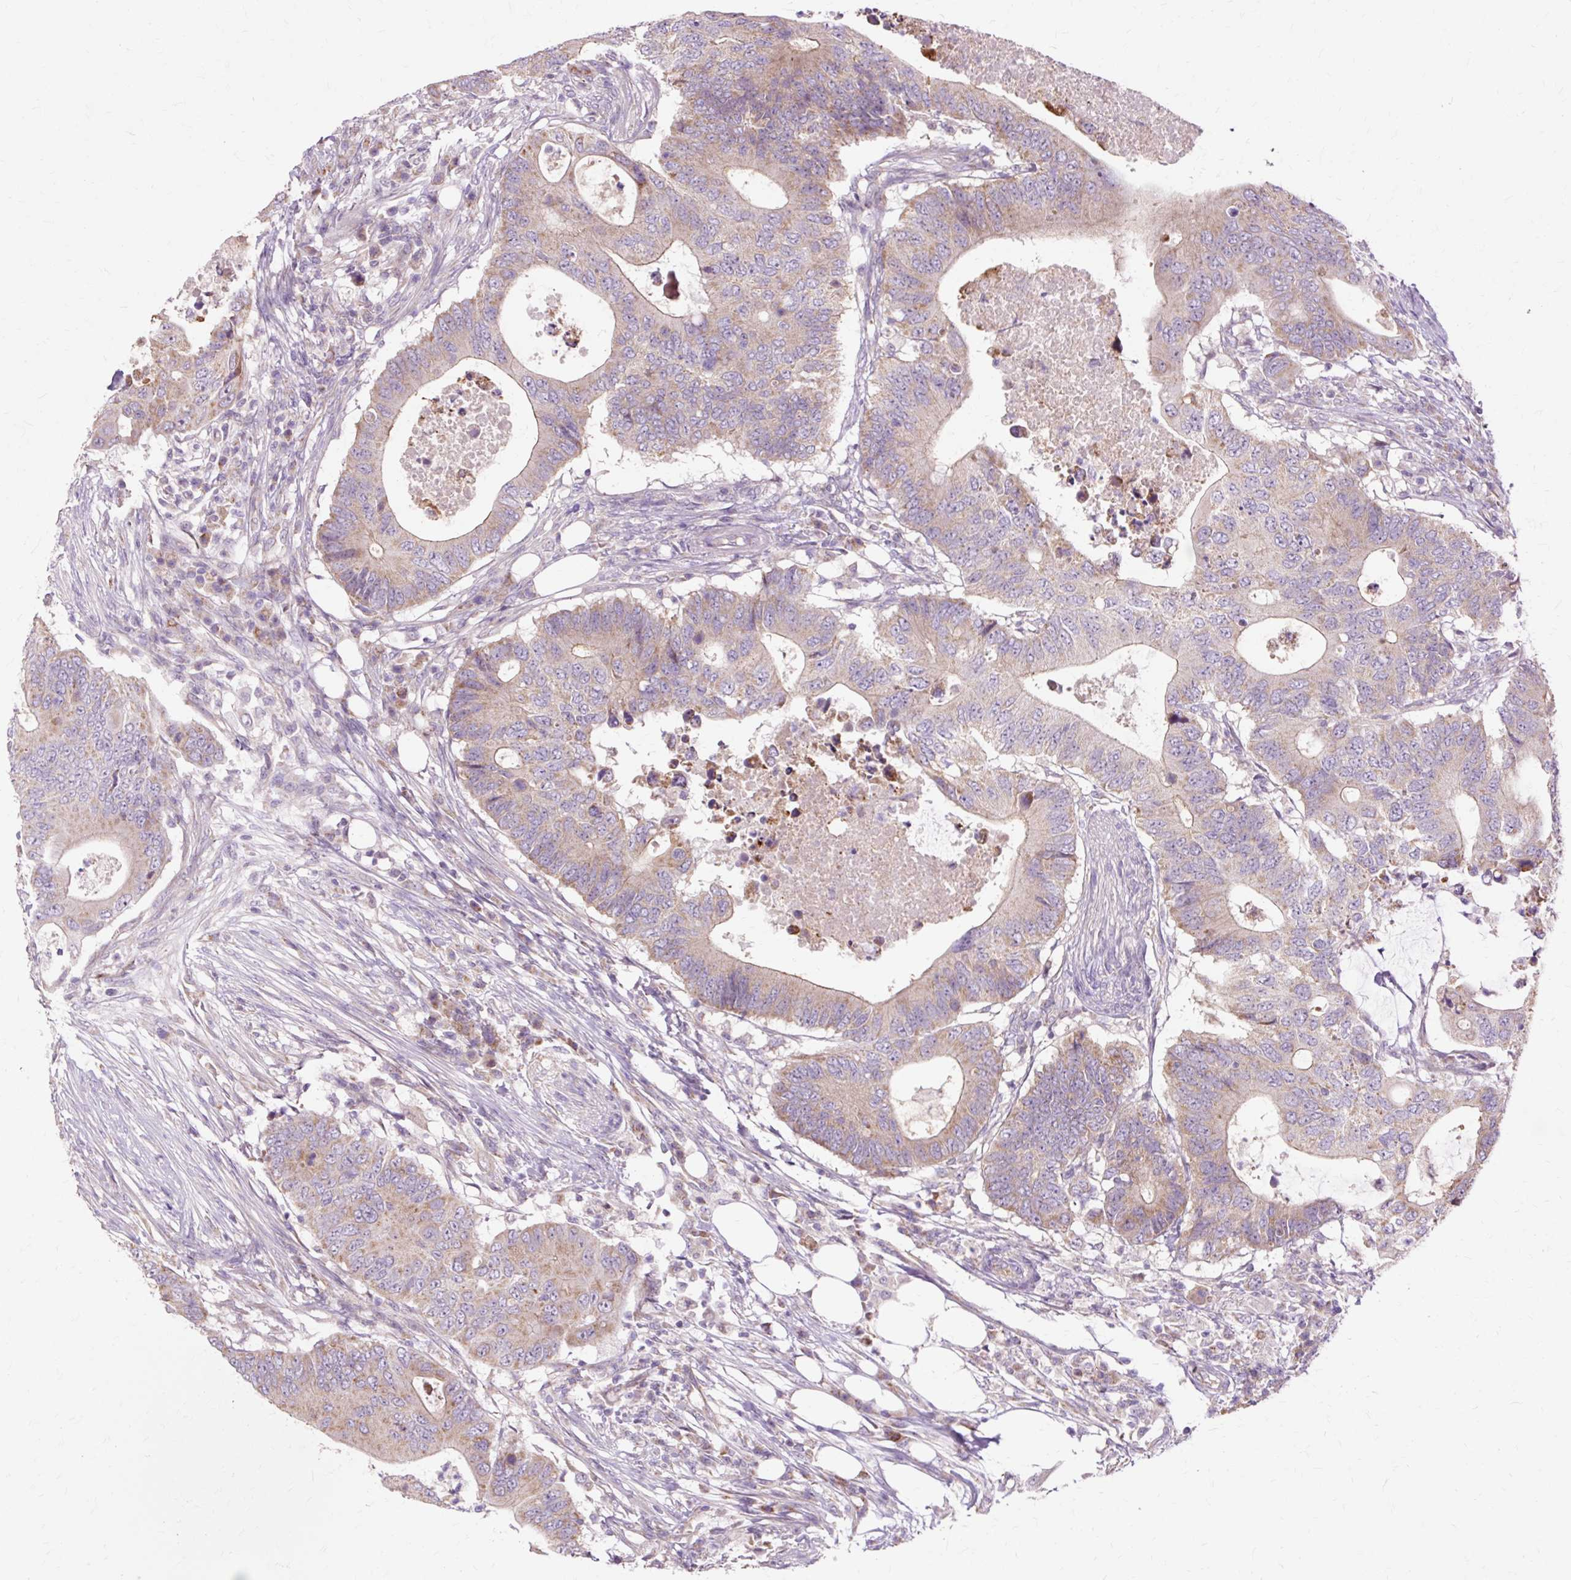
{"staining": {"intensity": "weak", "quantity": "25%-75%", "location": "cytoplasmic/membranous"}, "tissue": "colorectal cancer", "cell_type": "Tumor cells", "image_type": "cancer", "snomed": [{"axis": "morphology", "description": "Adenocarcinoma, NOS"}, {"axis": "topography", "description": "Colon"}], "caption": "The immunohistochemical stain highlights weak cytoplasmic/membranous positivity in tumor cells of adenocarcinoma (colorectal) tissue.", "gene": "PDZD2", "patient": {"sex": "male", "age": 71}}